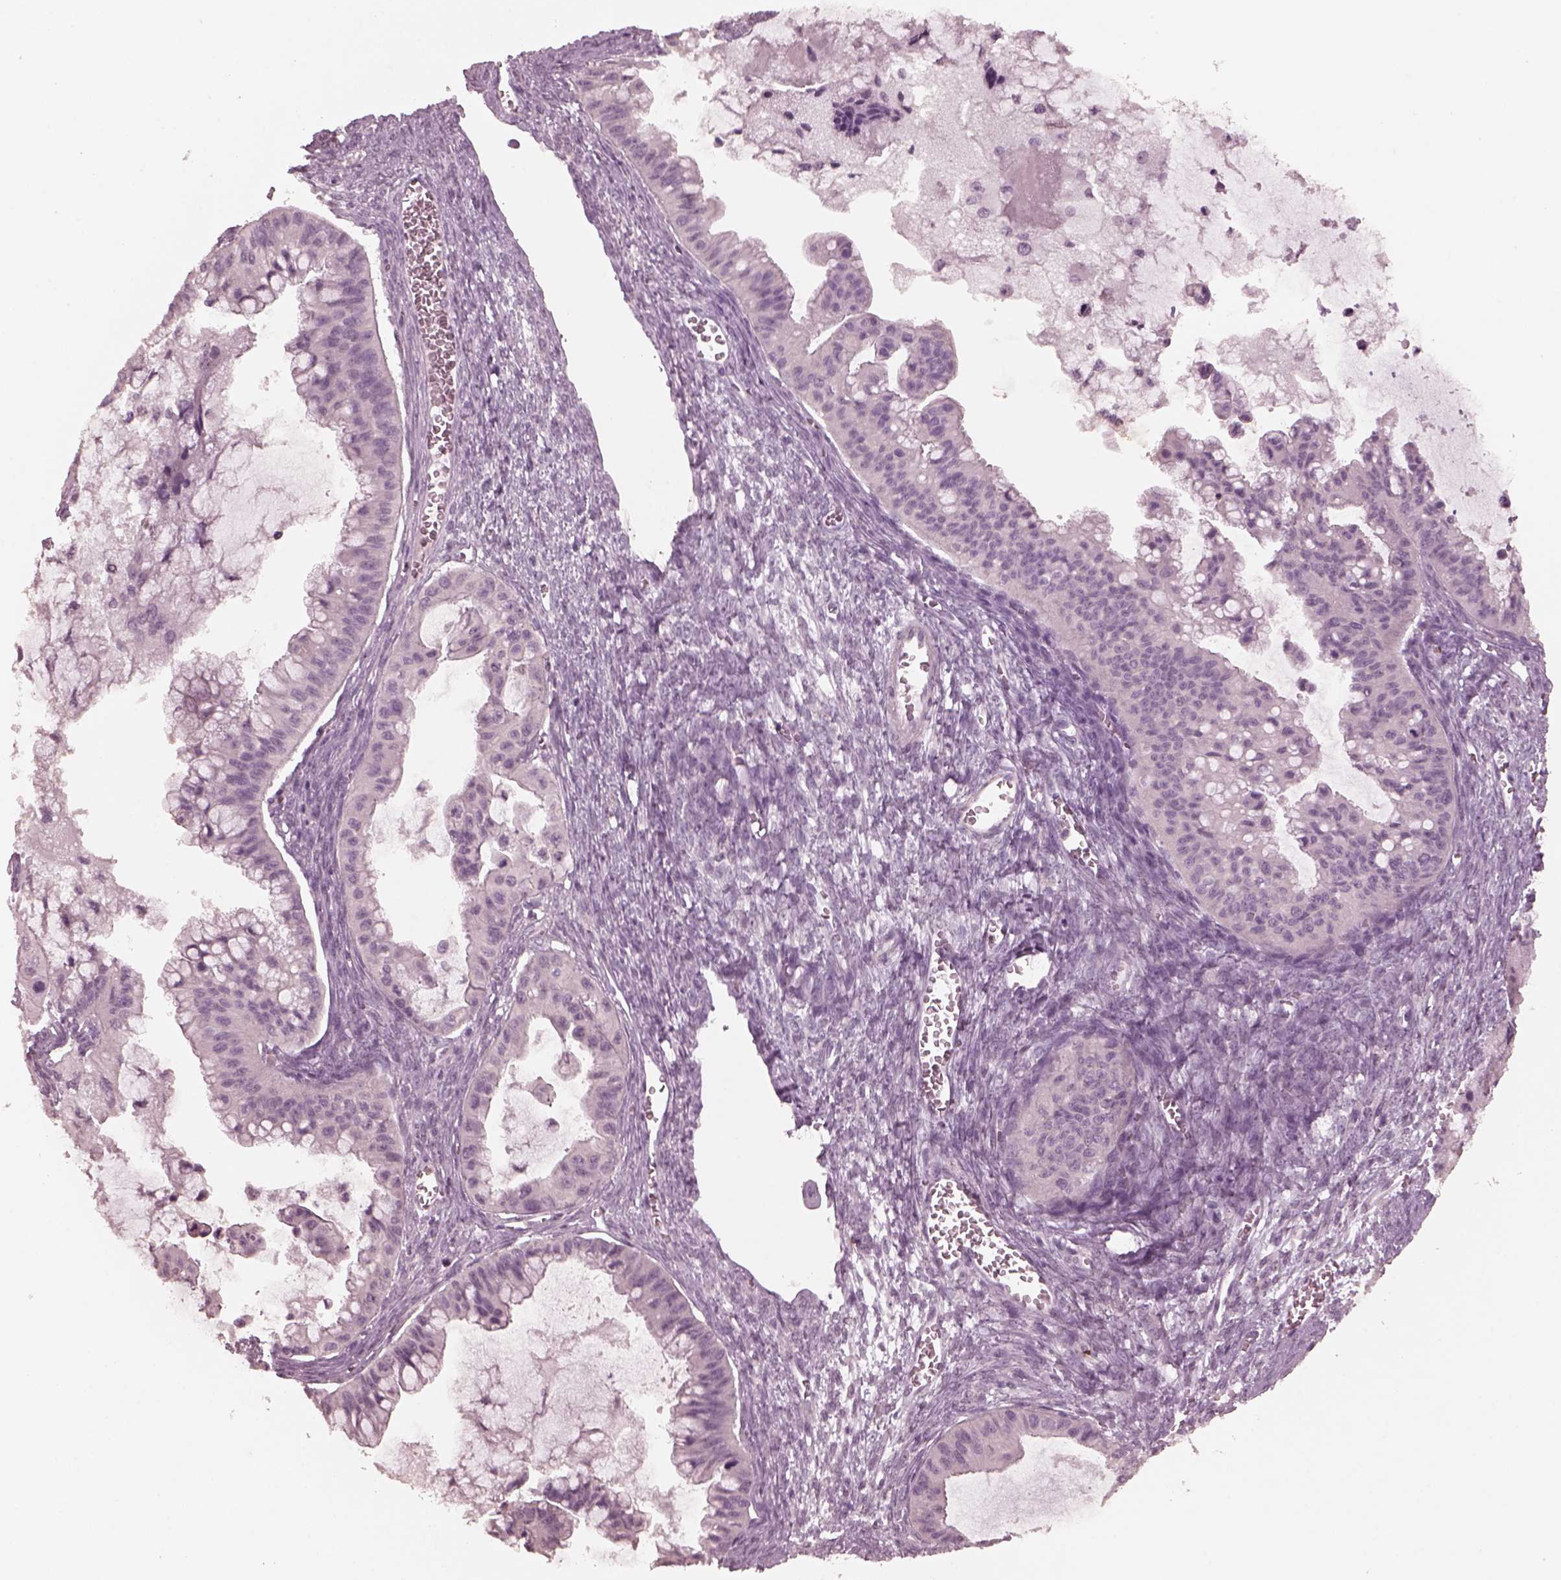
{"staining": {"intensity": "negative", "quantity": "none", "location": "none"}, "tissue": "ovarian cancer", "cell_type": "Tumor cells", "image_type": "cancer", "snomed": [{"axis": "morphology", "description": "Cystadenocarcinoma, mucinous, NOS"}, {"axis": "topography", "description": "Ovary"}], "caption": "High magnification brightfield microscopy of ovarian mucinous cystadenocarcinoma stained with DAB (3,3'-diaminobenzidine) (brown) and counterstained with hematoxylin (blue): tumor cells show no significant positivity.", "gene": "RGS7", "patient": {"sex": "female", "age": 72}}